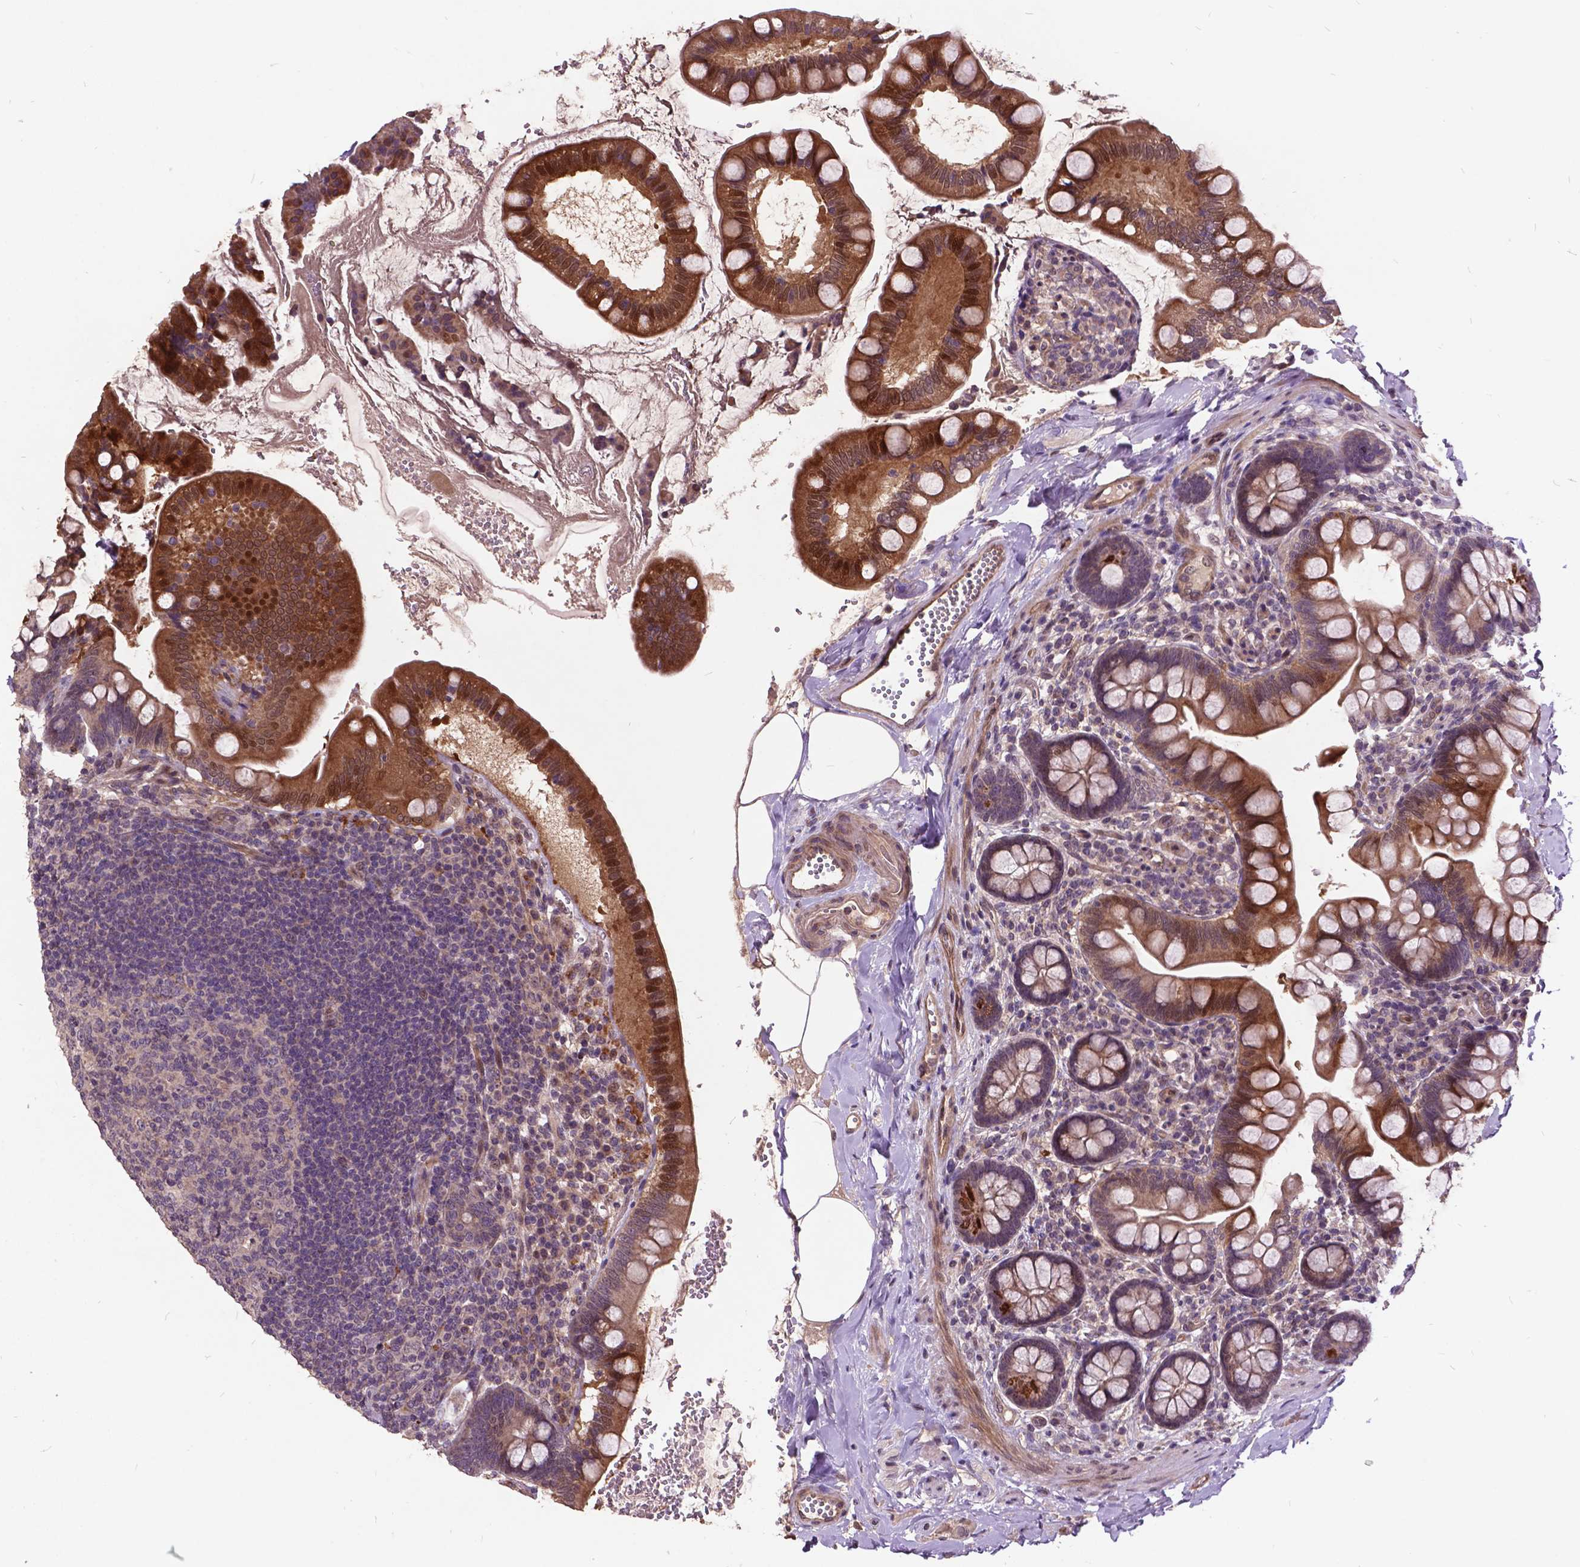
{"staining": {"intensity": "moderate", "quantity": ">75%", "location": "cytoplasmic/membranous"}, "tissue": "small intestine", "cell_type": "Glandular cells", "image_type": "normal", "snomed": [{"axis": "morphology", "description": "Normal tissue, NOS"}, {"axis": "topography", "description": "Small intestine"}], "caption": "The image displays immunohistochemical staining of normal small intestine. There is moderate cytoplasmic/membranous expression is seen in approximately >75% of glandular cells.", "gene": "AP1S3", "patient": {"sex": "female", "age": 56}}